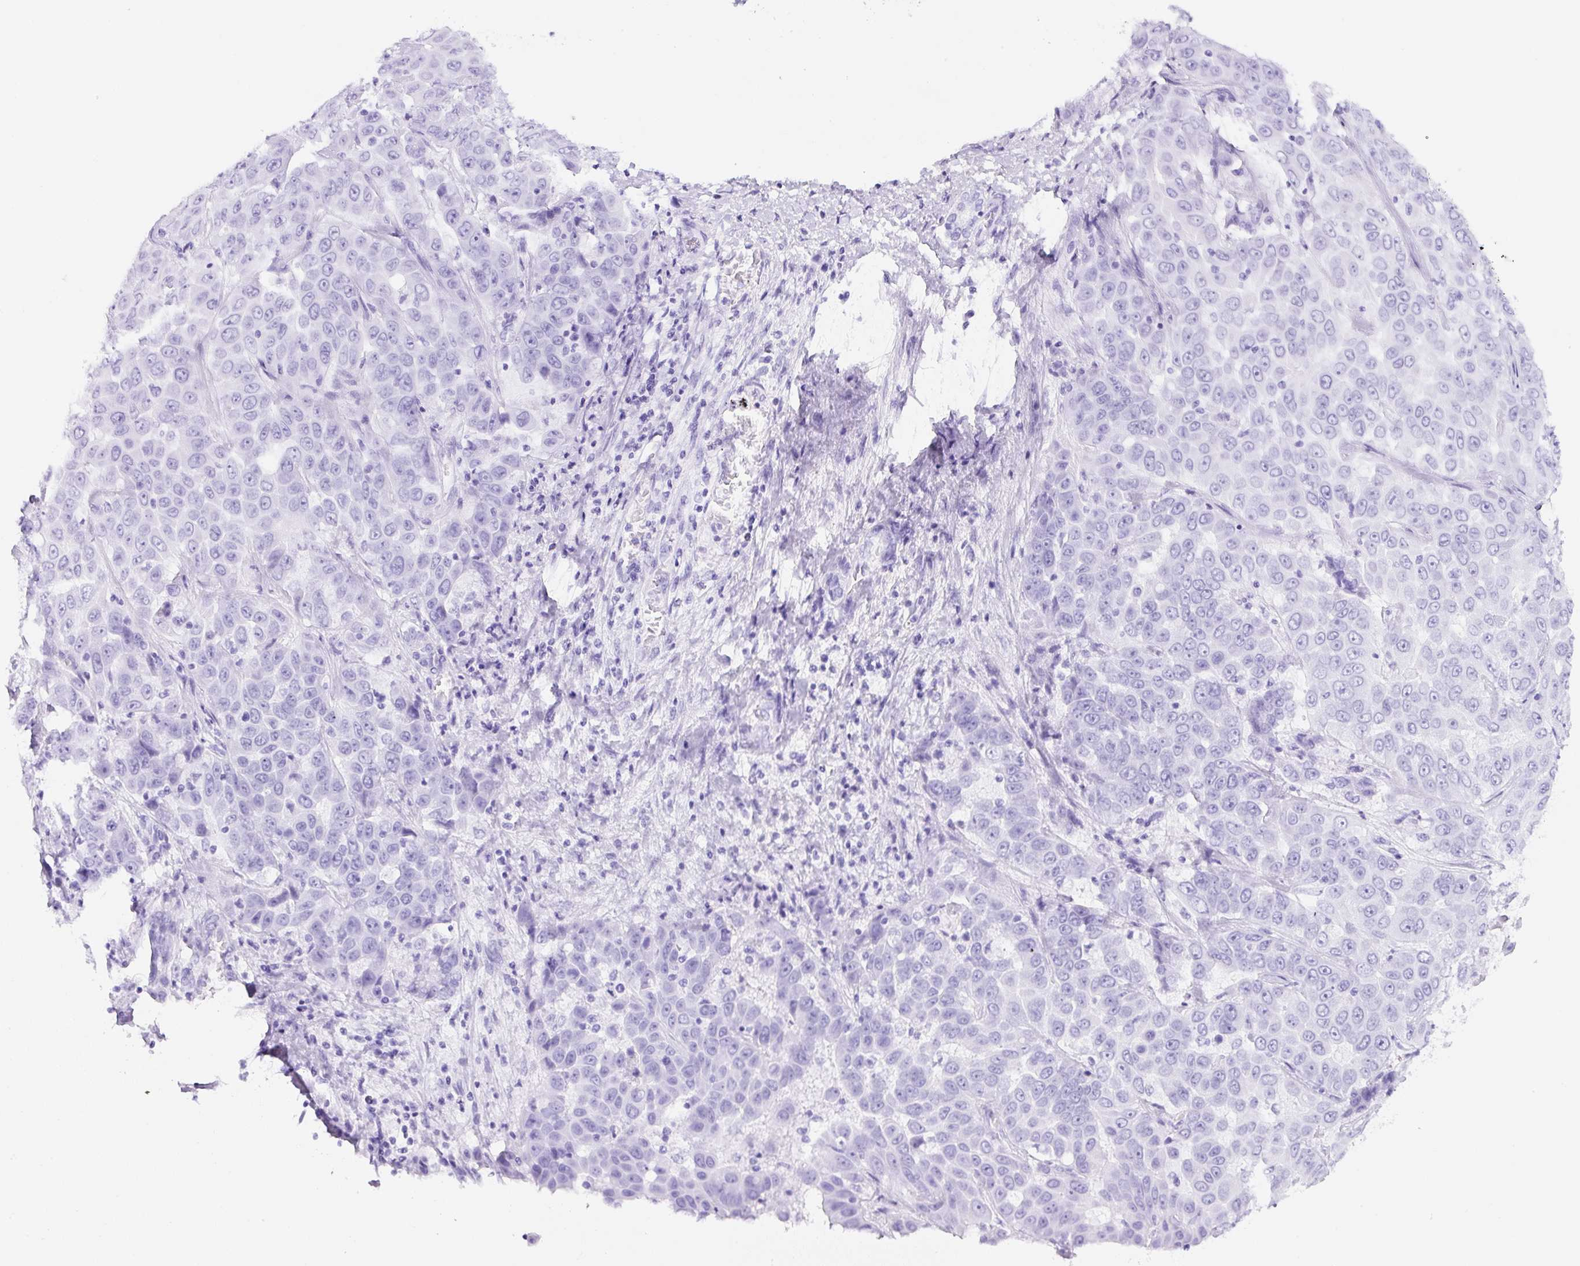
{"staining": {"intensity": "negative", "quantity": "none", "location": "none"}, "tissue": "liver cancer", "cell_type": "Tumor cells", "image_type": "cancer", "snomed": [{"axis": "morphology", "description": "Cholangiocarcinoma"}, {"axis": "topography", "description": "Liver"}], "caption": "An immunohistochemistry micrograph of liver cholangiocarcinoma is shown. There is no staining in tumor cells of liver cholangiocarcinoma.", "gene": "TMEM200B", "patient": {"sex": "female", "age": 52}}